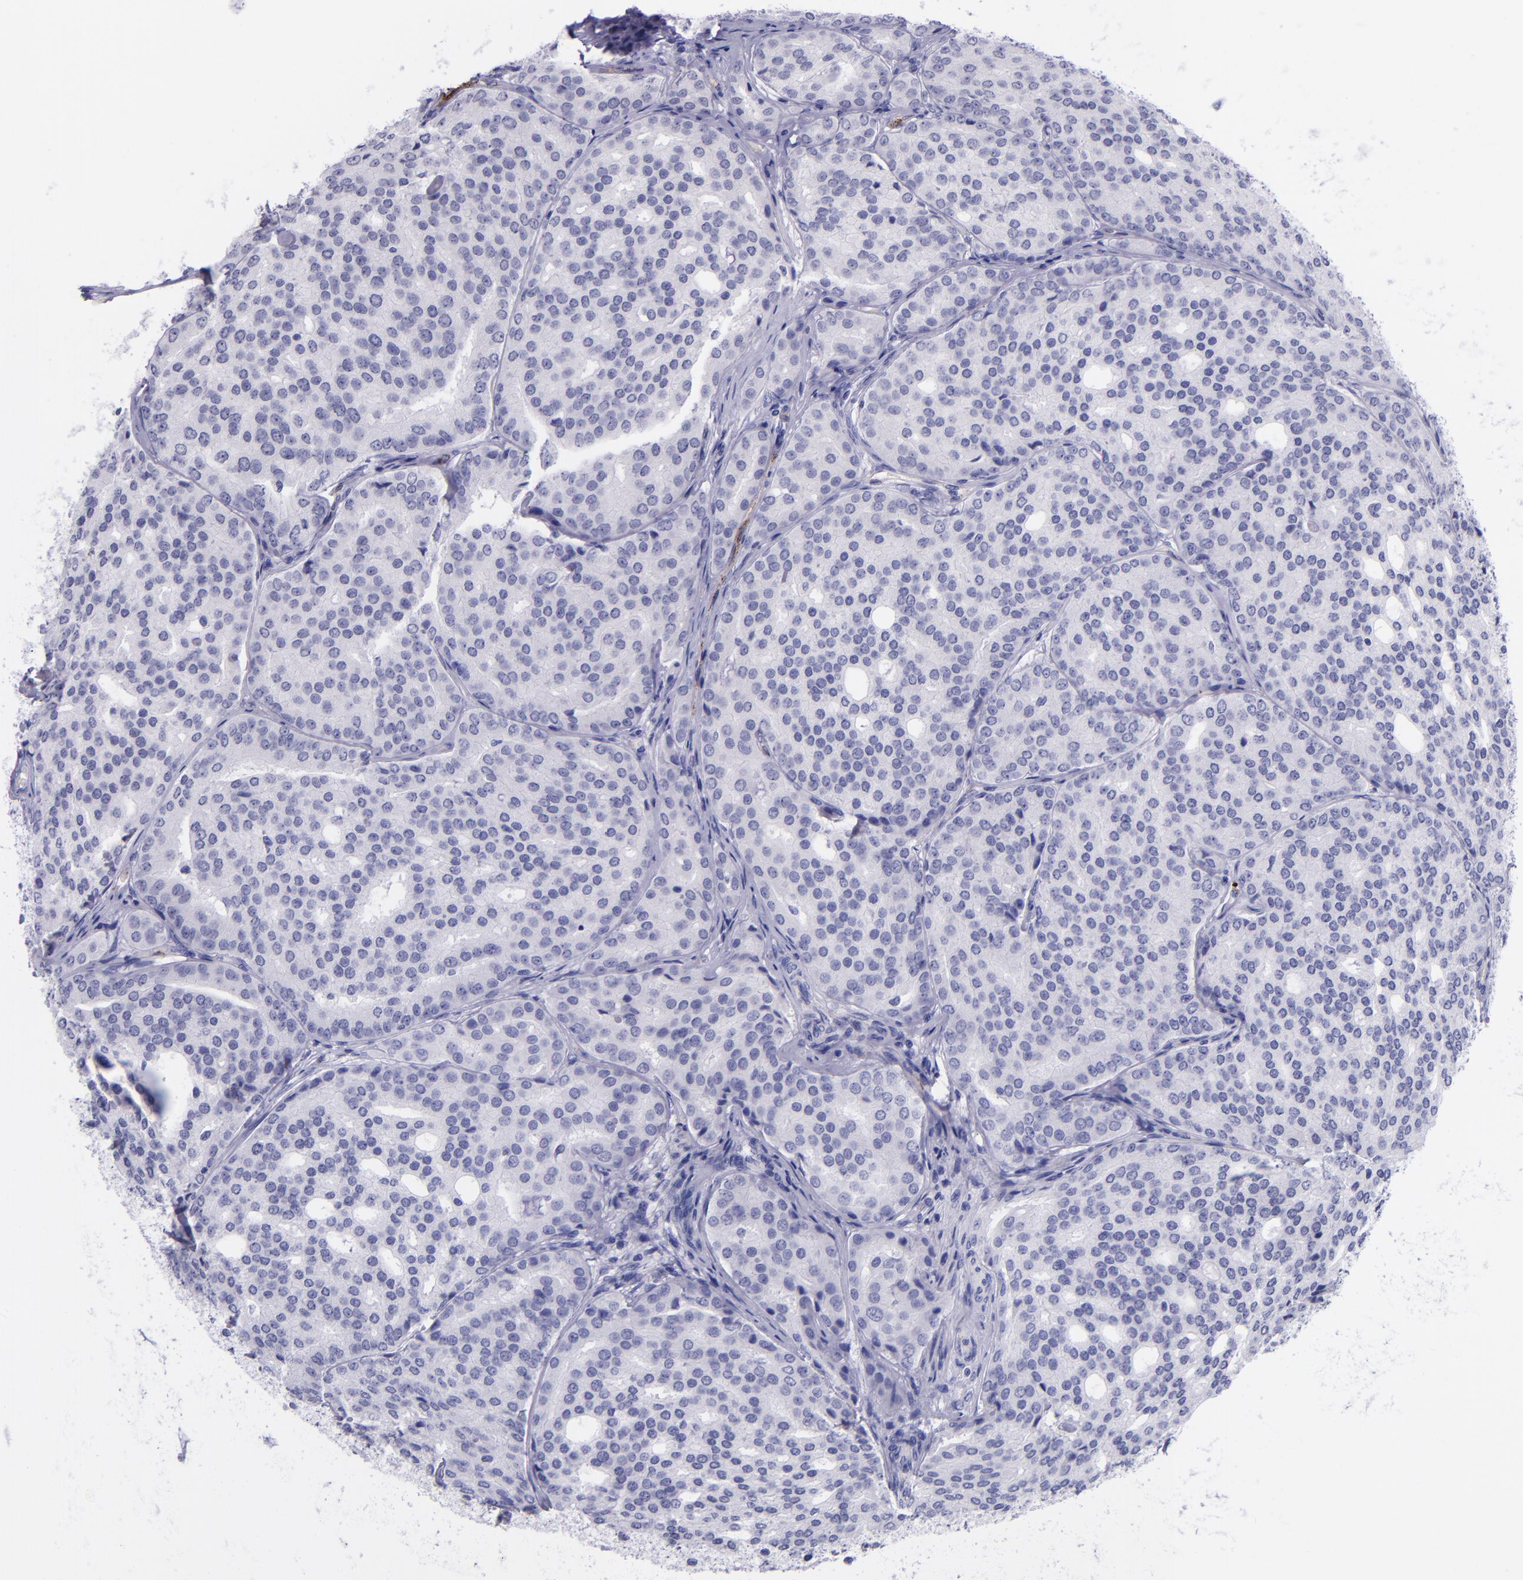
{"staining": {"intensity": "negative", "quantity": "none", "location": "none"}, "tissue": "prostate cancer", "cell_type": "Tumor cells", "image_type": "cancer", "snomed": [{"axis": "morphology", "description": "Adenocarcinoma, High grade"}, {"axis": "topography", "description": "Prostate"}], "caption": "Human prostate cancer (adenocarcinoma (high-grade)) stained for a protein using immunohistochemistry demonstrates no expression in tumor cells.", "gene": "SELE", "patient": {"sex": "male", "age": 64}}